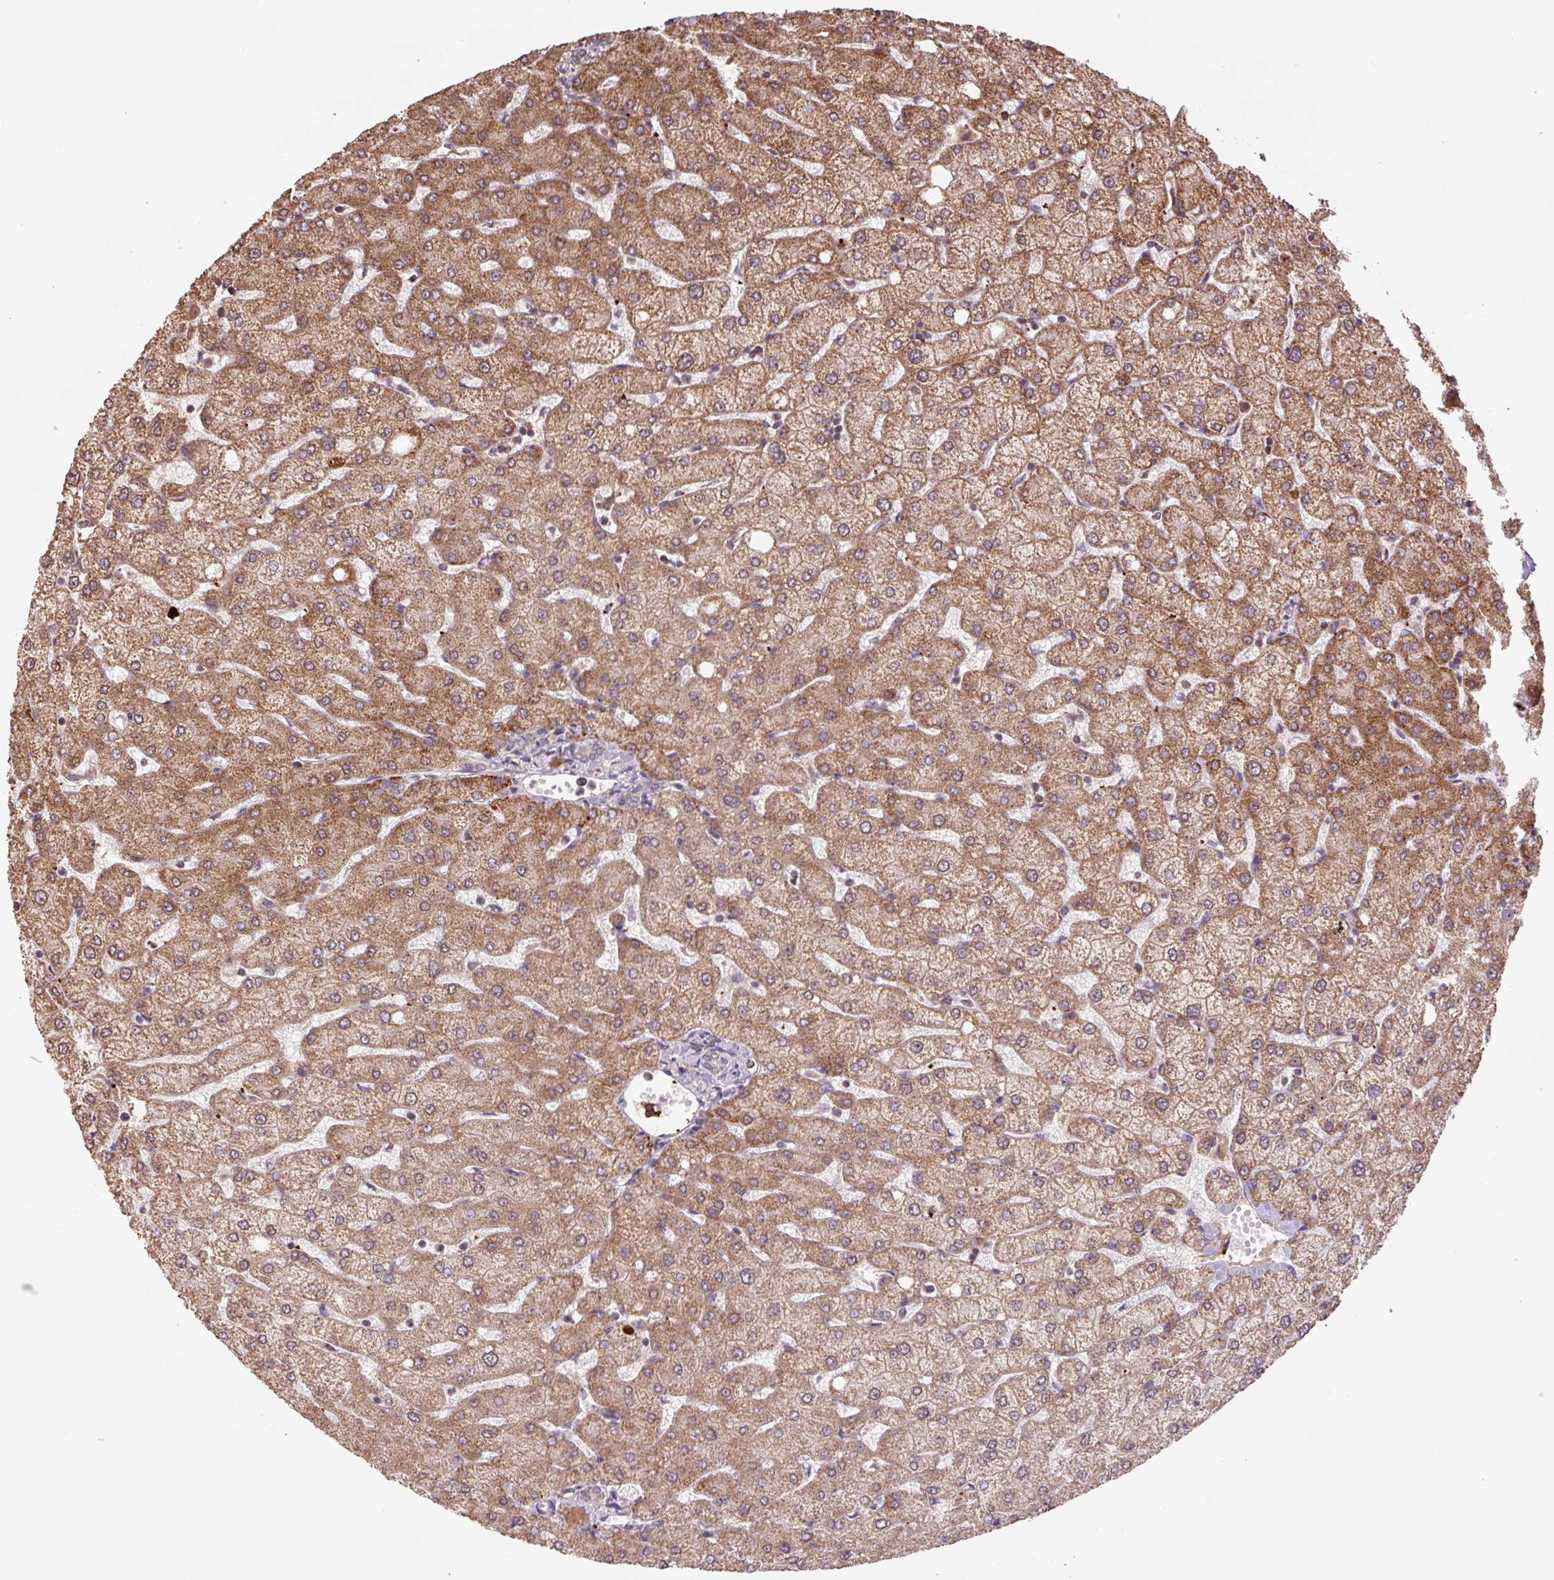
{"staining": {"intensity": "negative", "quantity": "none", "location": "none"}, "tissue": "liver", "cell_type": "Cholangiocytes", "image_type": "normal", "snomed": [{"axis": "morphology", "description": "Normal tissue, NOS"}, {"axis": "topography", "description": "Liver"}], "caption": "Histopathology image shows no protein positivity in cholangiocytes of benign liver.", "gene": "TMEM160", "patient": {"sex": "female", "age": 54}}